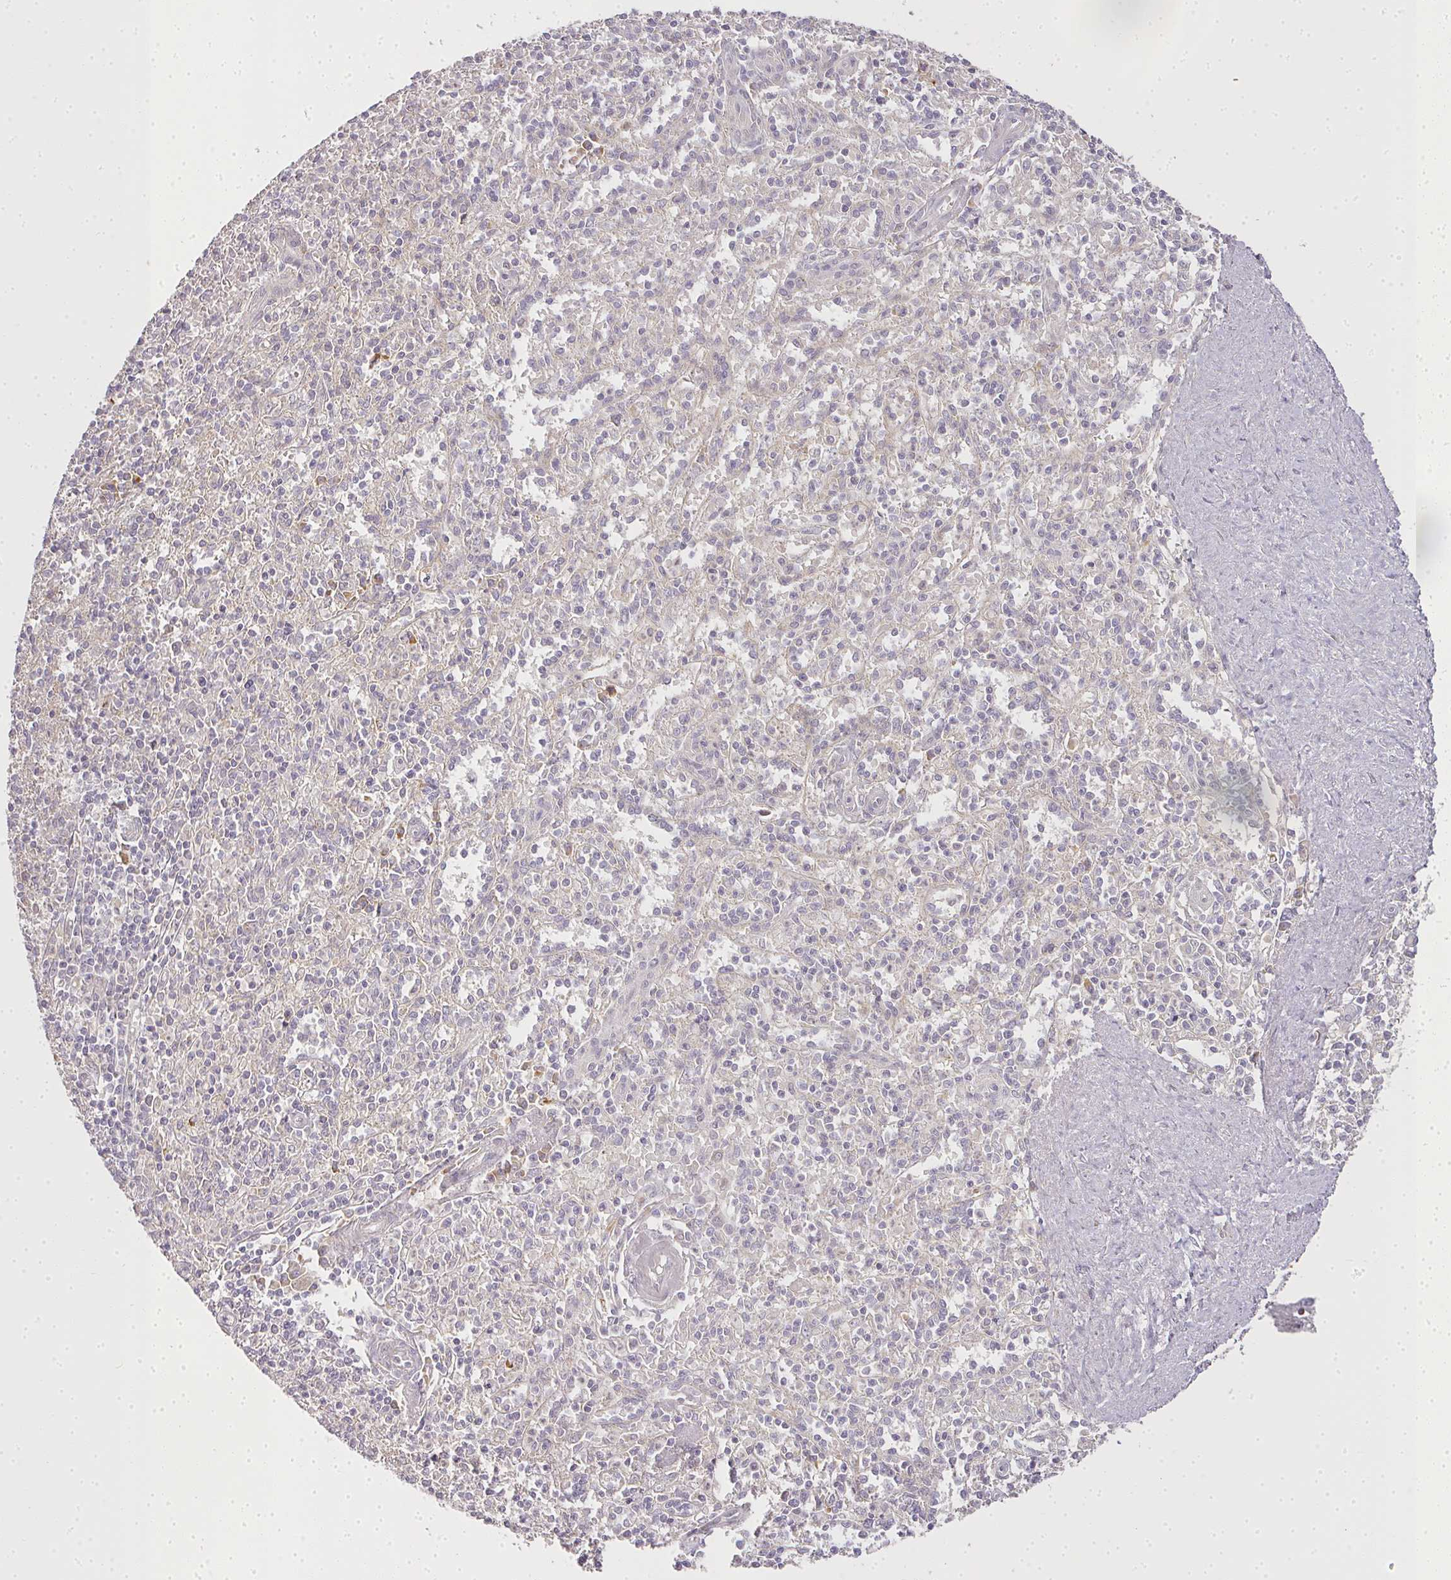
{"staining": {"intensity": "moderate", "quantity": "<25%", "location": "cytoplasmic/membranous"}, "tissue": "spleen", "cell_type": "Cells in red pulp", "image_type": "normal", "snomed": [{"axis": "morphology", "description": "Normal tissue, NOS"}, {"axis": "topography", "description": "Spleen"}], "caption": "Cells in red pulp exhibit low levels of moderate cytoplasmic/membranous staining in about <25% of cells in unremarkable human spleen.", "gene": "MED19", "patient": {"sex": "female", "age": 70}}